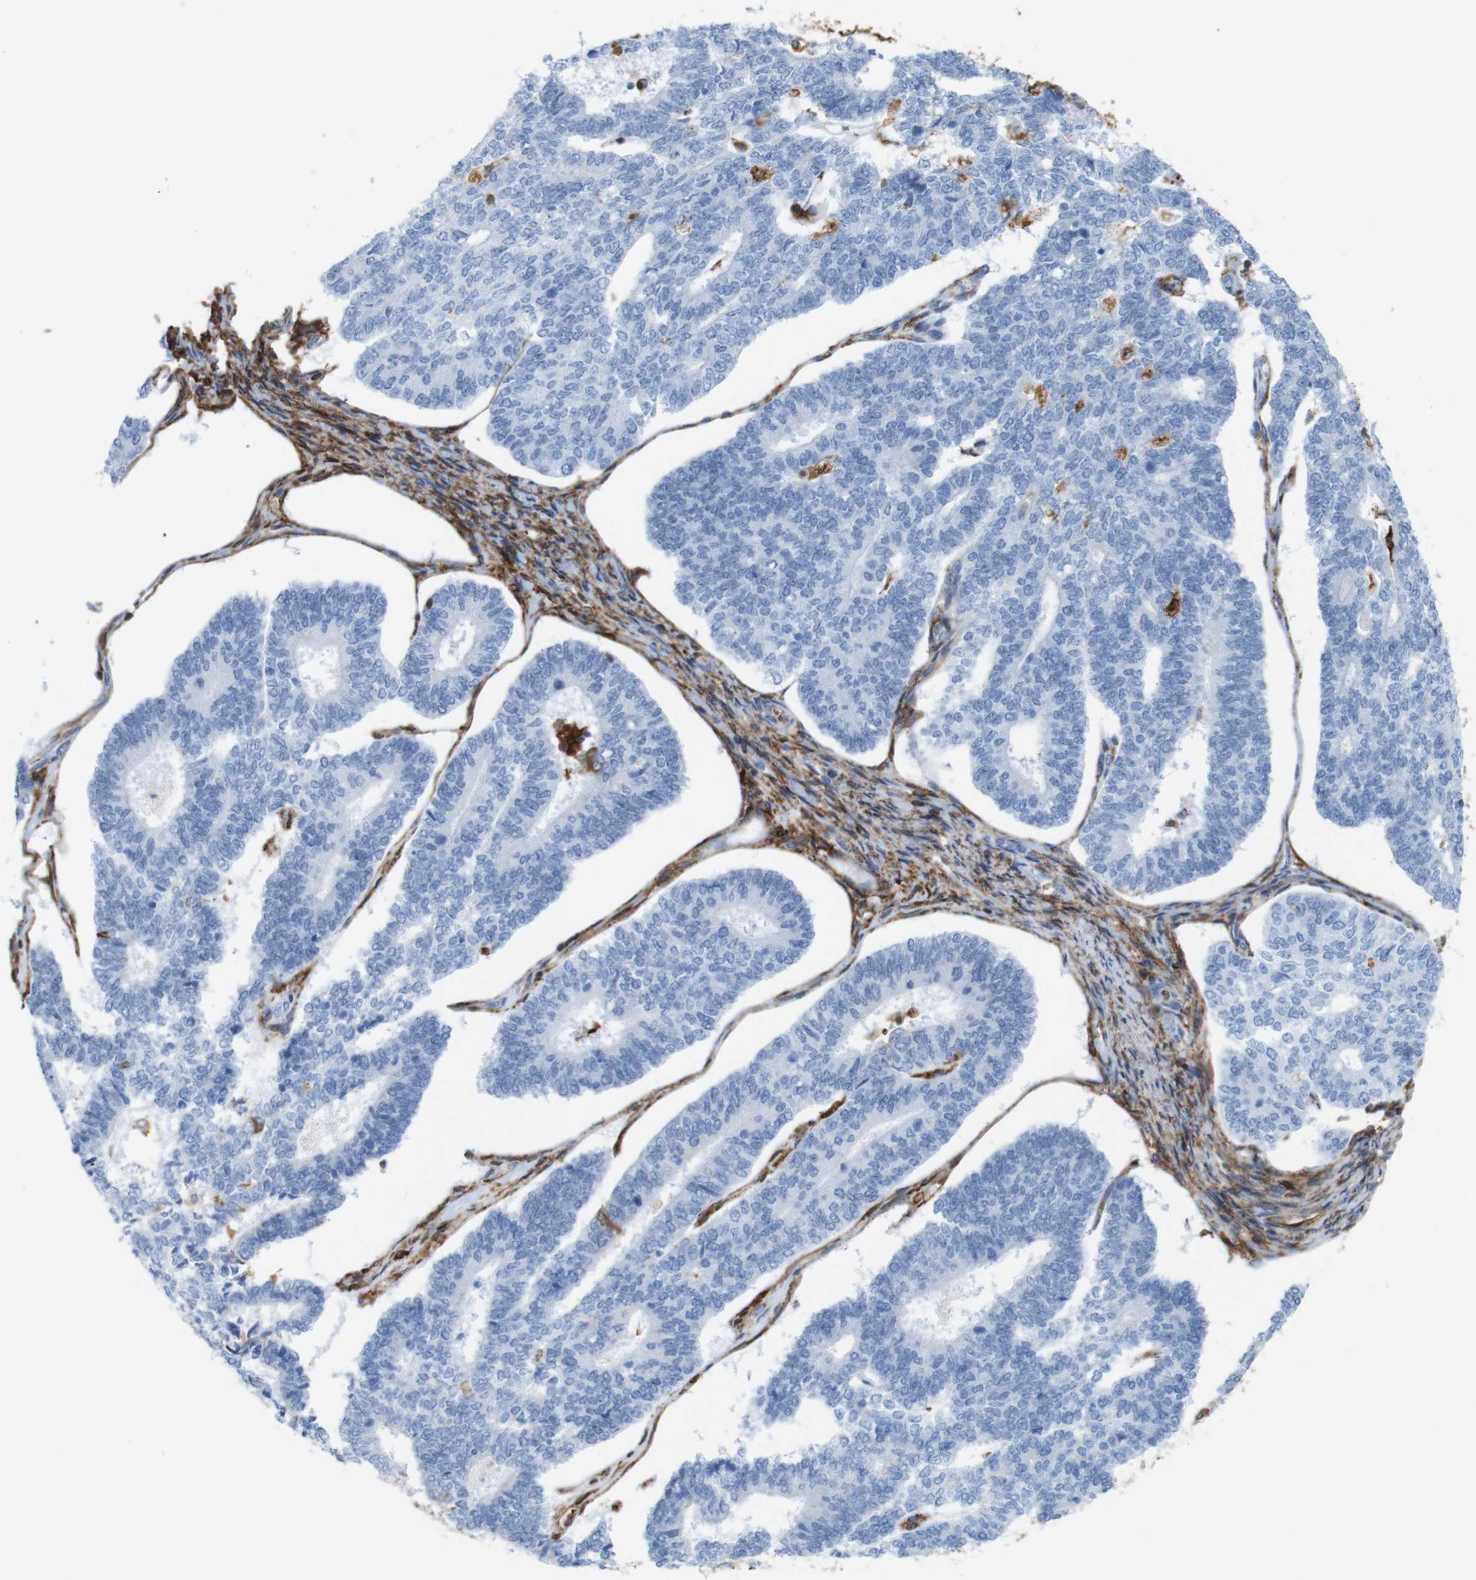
{"staining": {"intensity": "negative", "quantity": "none", "location": "none"}, "tissue": "endometrial cancer", "cell_type": "Tumor cells", "image_type": "cancer", "snomed": [{"axis": "morphology", "description": "Adenocarcinoma, NOS"}, {"axis": "topography", "description": "Endometrium"}], "caption": "Tumor cells are negative for protein expression in human adenocarcinoma (endometrial).", "gene": "ANXA1", "patient": {"sex": "female", "age": 70}}